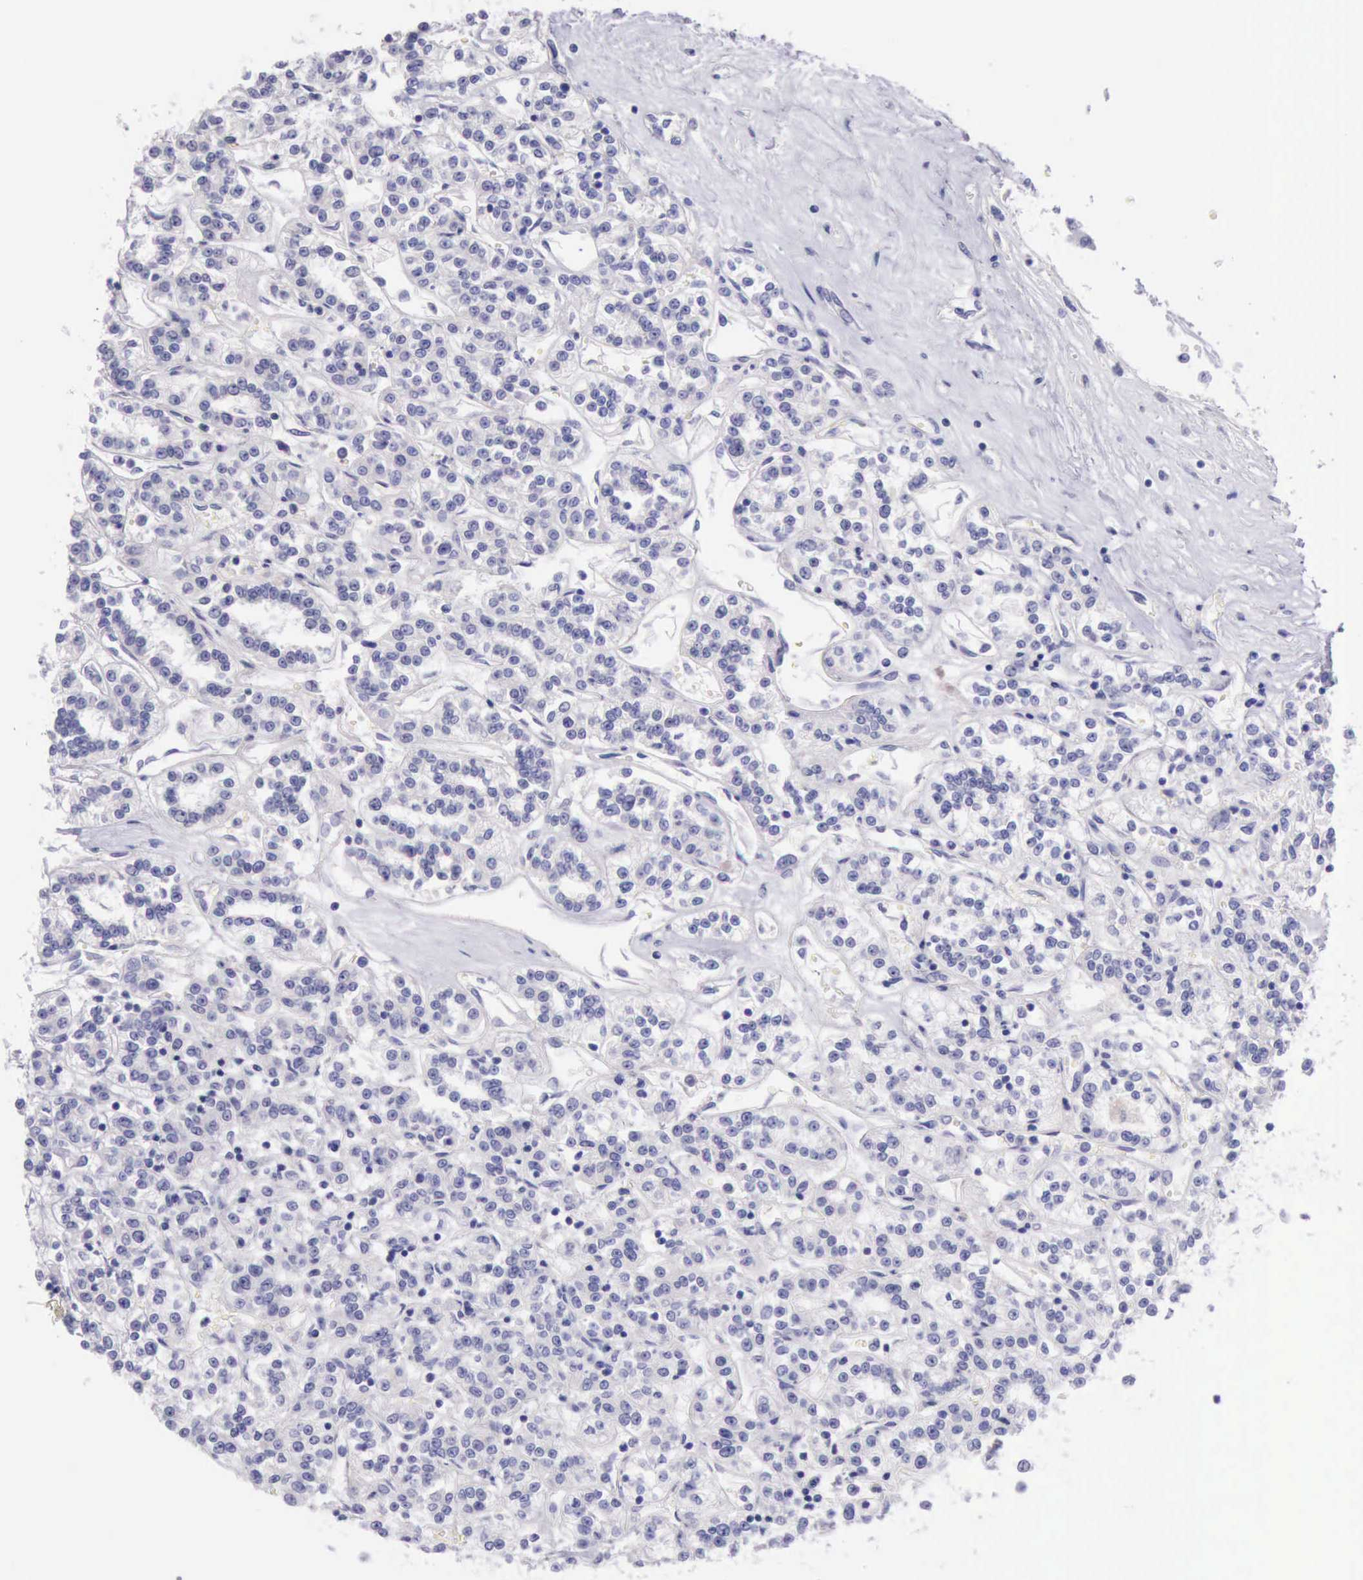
{"staining": {"intensity": "negative", "quantity": "none", "location": "none"}, "tissue": "renal cancer", "cell_type": "Tumor cells", "image_type": "cancer", "snomed": [{"axis": "morphology", "description": "Adenocarcinoma, NOS"}, {"axis": "topography", "description": "Kidney"}], "caption": "This is a image of immunohistochemistry (IHC) staining of renal cancer (adenocarcinoma), which shows no expression in tumor cells.", "gene": "LRFN5", "patient": {"sex": "female", "age": 76}}